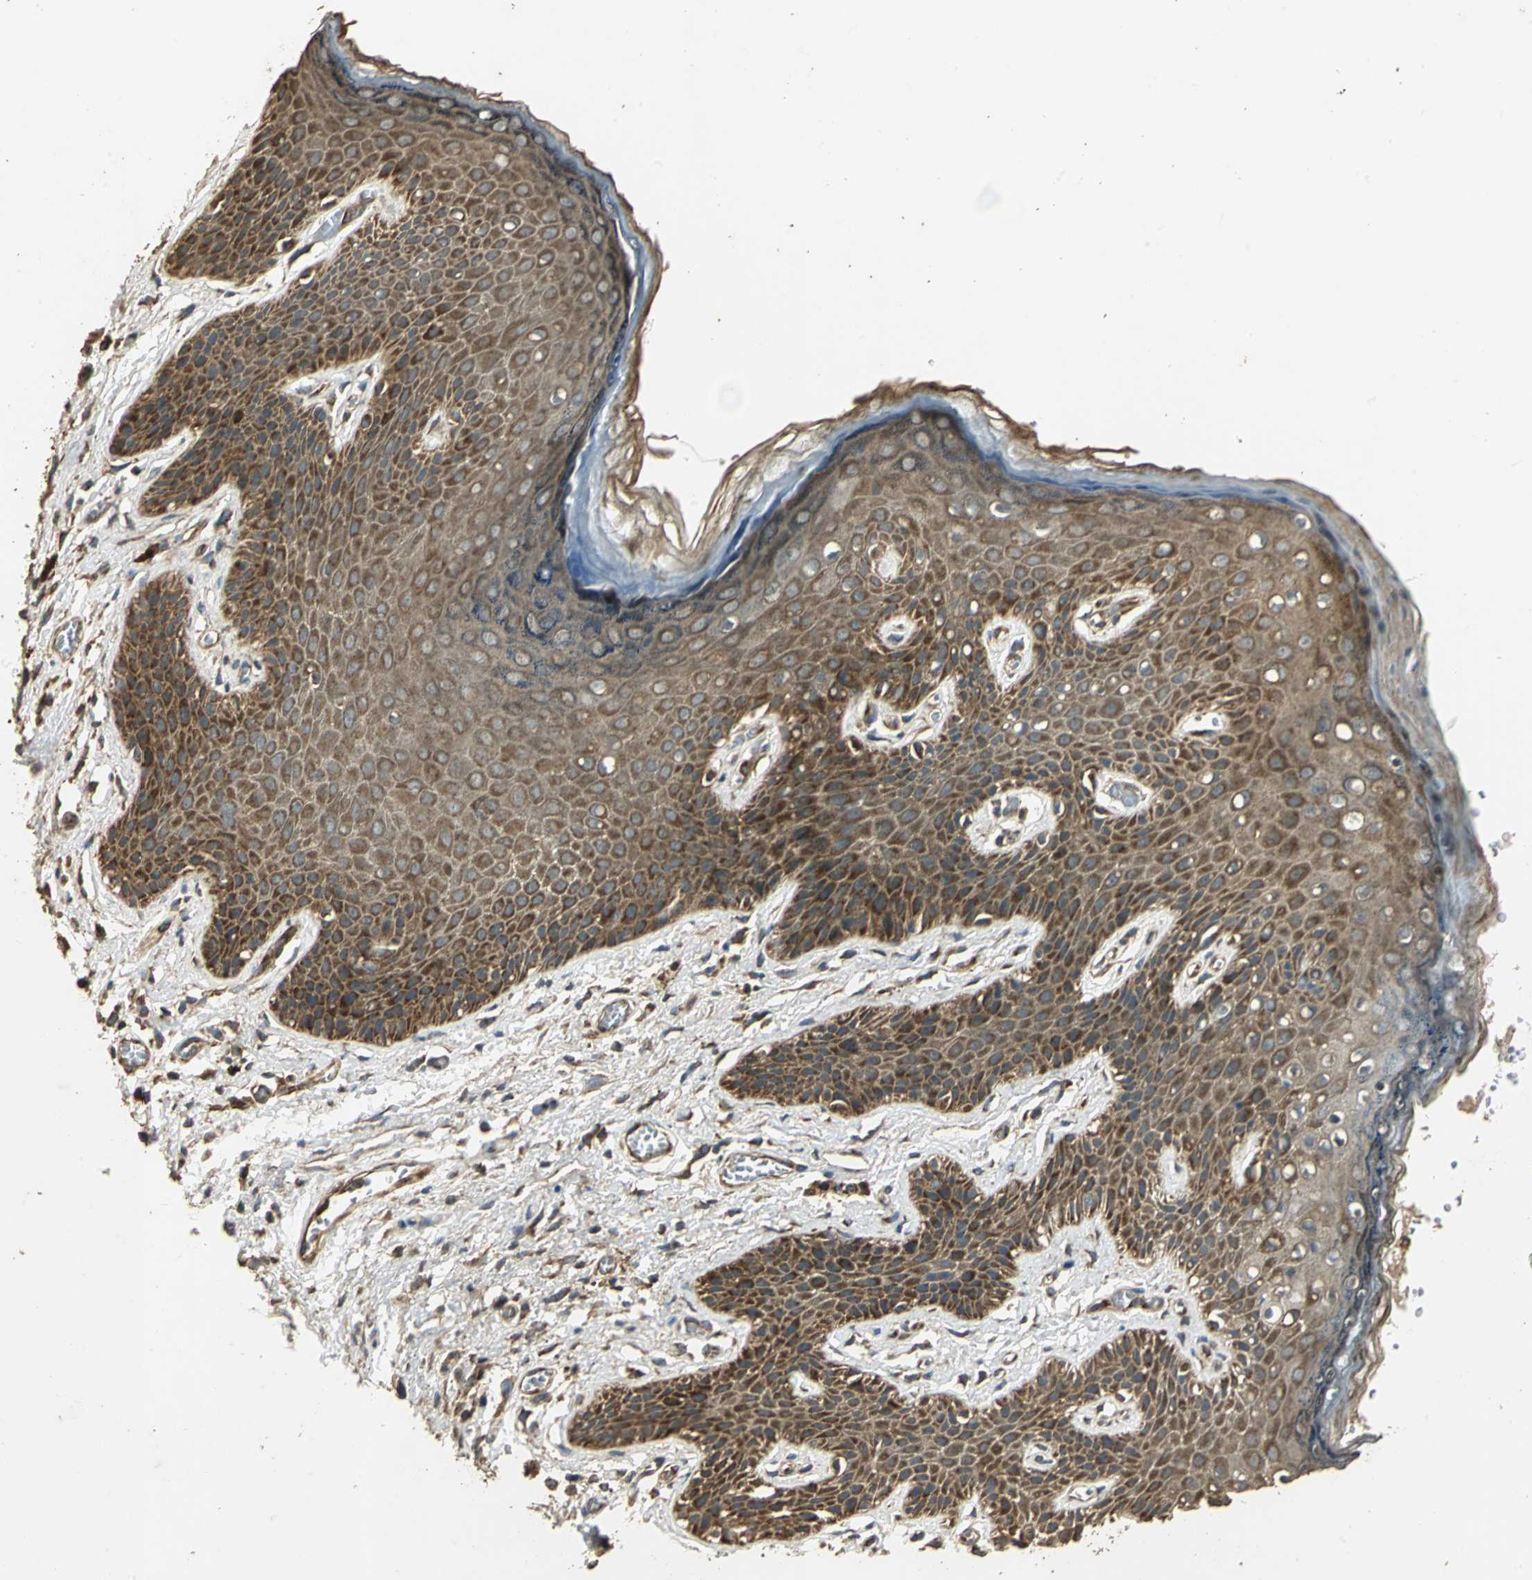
{"staining": {"intensity": "strong", "quantity": ">75%", "location": "cytoplasmic/membranous"}, "tissue": "skin", "cell_type": "Epidermal cells", "image_type": "normal", "snomed": [{"axis": "morphology", "description": "Normal tissue, NOS"}, {"axis": "topography", "description": "Anal"}], "caption": "Strong cytoplasmic/membranous expression is seen in approximately >75% of epidermal cells in unremarkable skin.", "gene": "KANK1", "patient": {"sex": "female", "age": 46}}